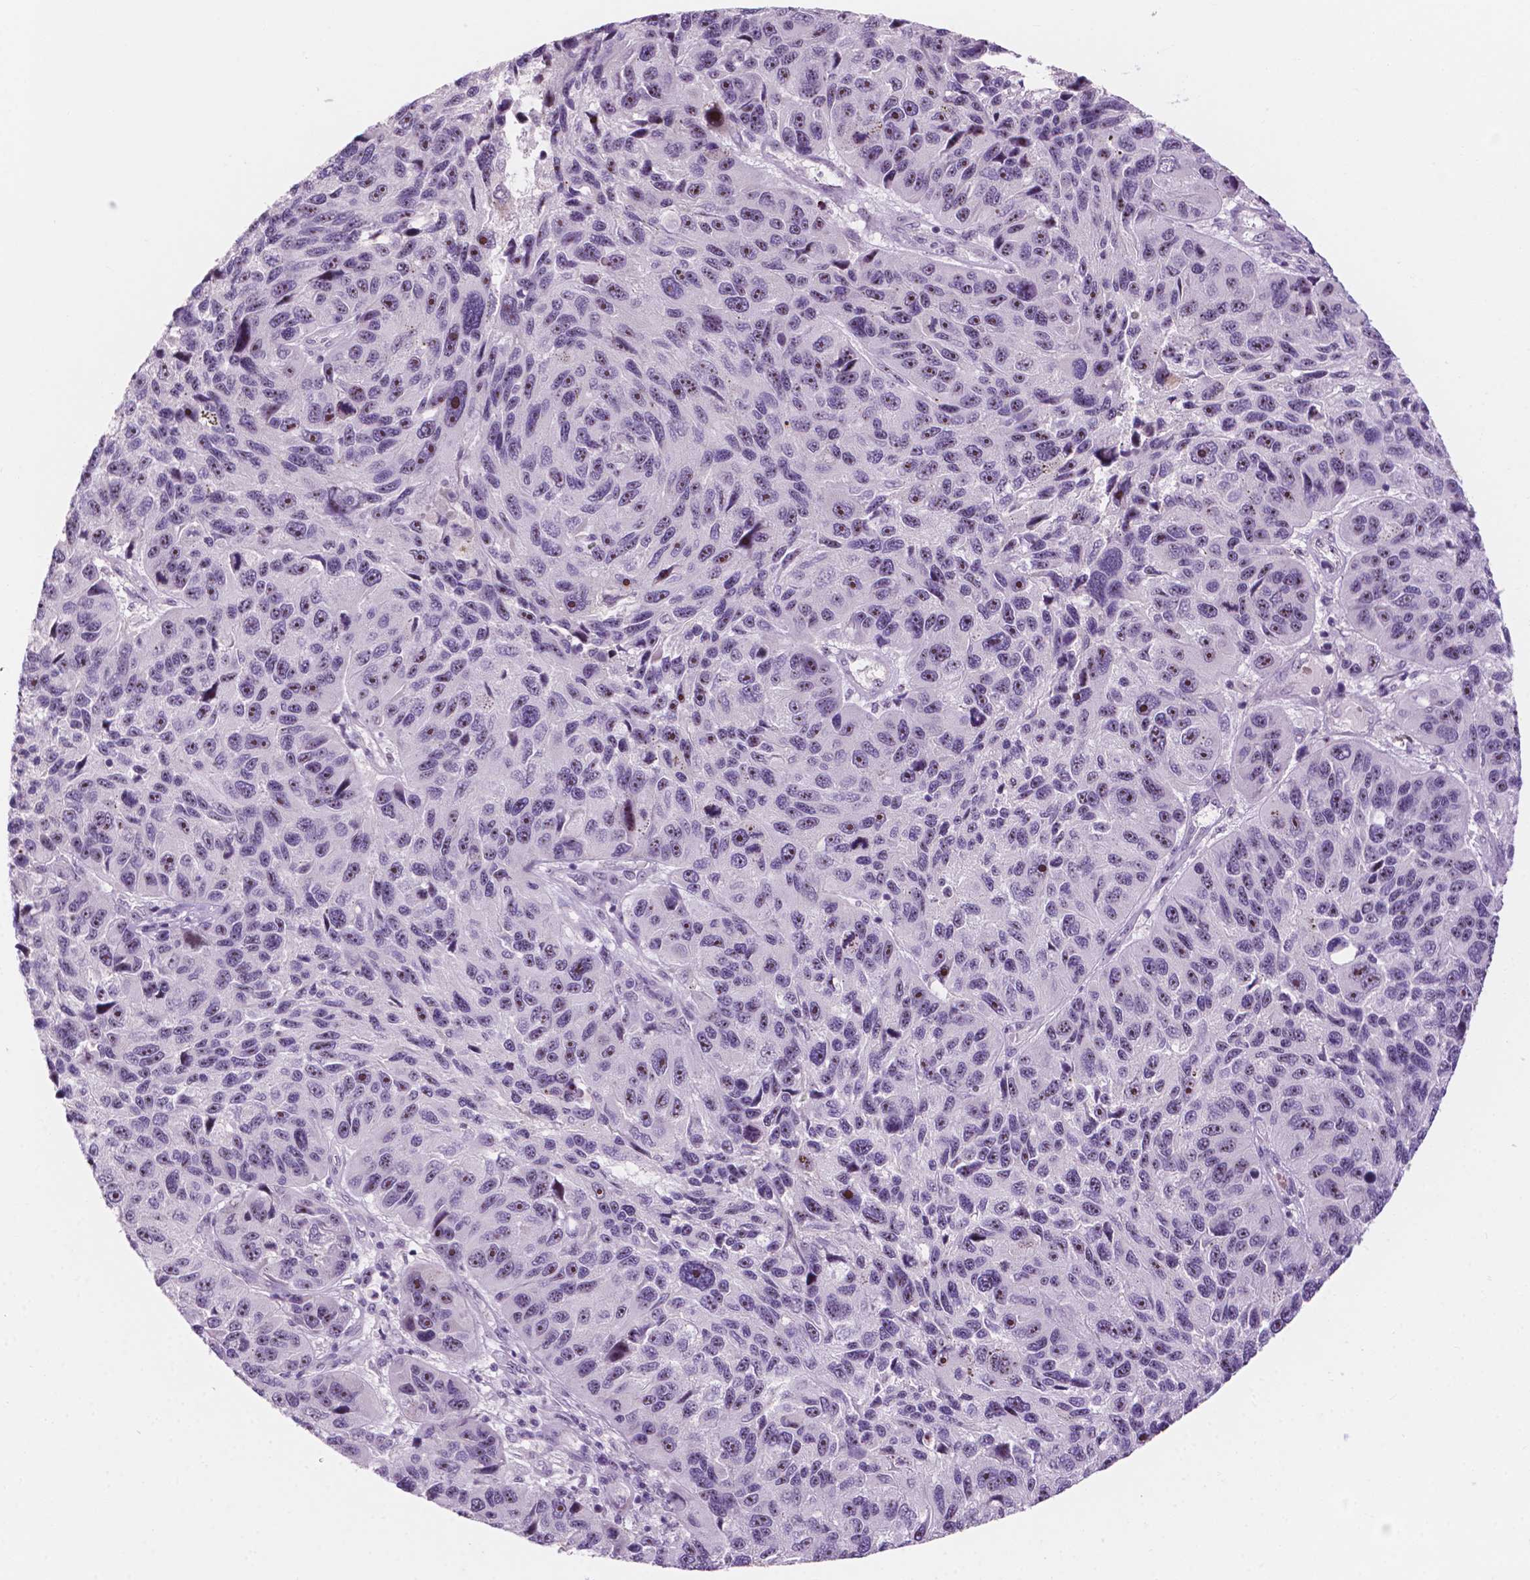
{"staining": {"intensity": "moderate", "quantity": "<25%", "location": "nuclear"}, "tissue": "melanoma", "cell_type": "Tumor cells", "image_type": "cancer", "snomed": [{"axis": "morphology", "description": "Malignant melanoma, NOS"}, {"axis": "topography", "description": "Skin"}], "caption": "Malignant melanoma was stained to show a protein in brown. There is low levels of moderate nuclear positivity in about <25% of tumor cells.", "gene": "ZNF853", "patient": {"sex": "male", "age": 53}}